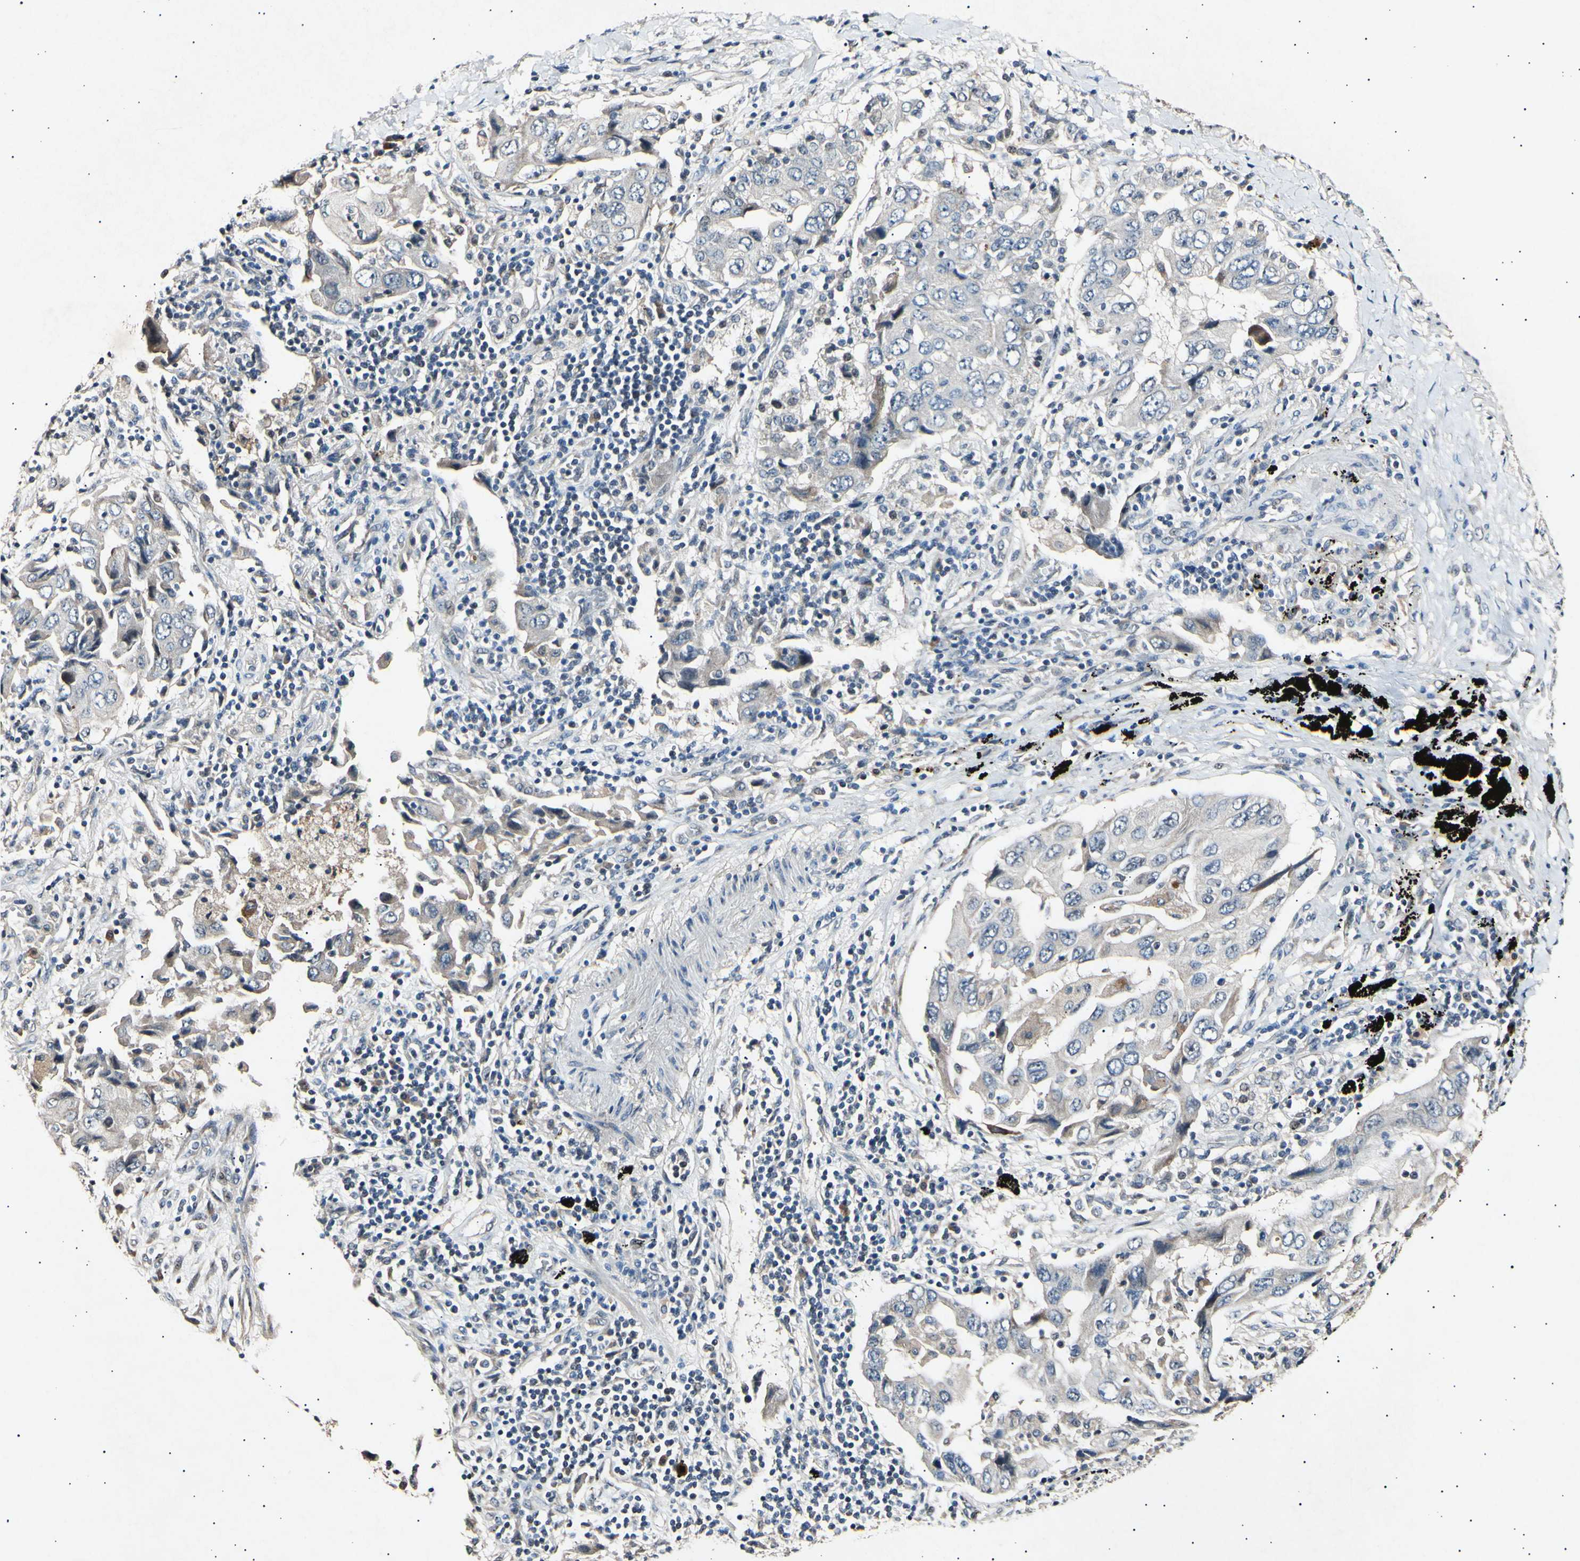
{"staining": {"intensity": "weak", "quantity": ">75%", "location": "cytoplasmic/membranous"}, "tissue": "lung cancer", "cell_type": "Tumor cells", "image_type": "cancer", "snomed": [{"axis": "morphology", "description": "Adenocarcinoma, NOS"}, {"axis": "topography", "description": "Lung"}], "caption": "Brown immunohistochemical staining in lung cancer (adenocarcinoma) reveals weak cytoplasmic/membranous staining in about >75% of tumor cells.", "gene": "ADCY3", "patient": {"sex": "female", "age": 65}}